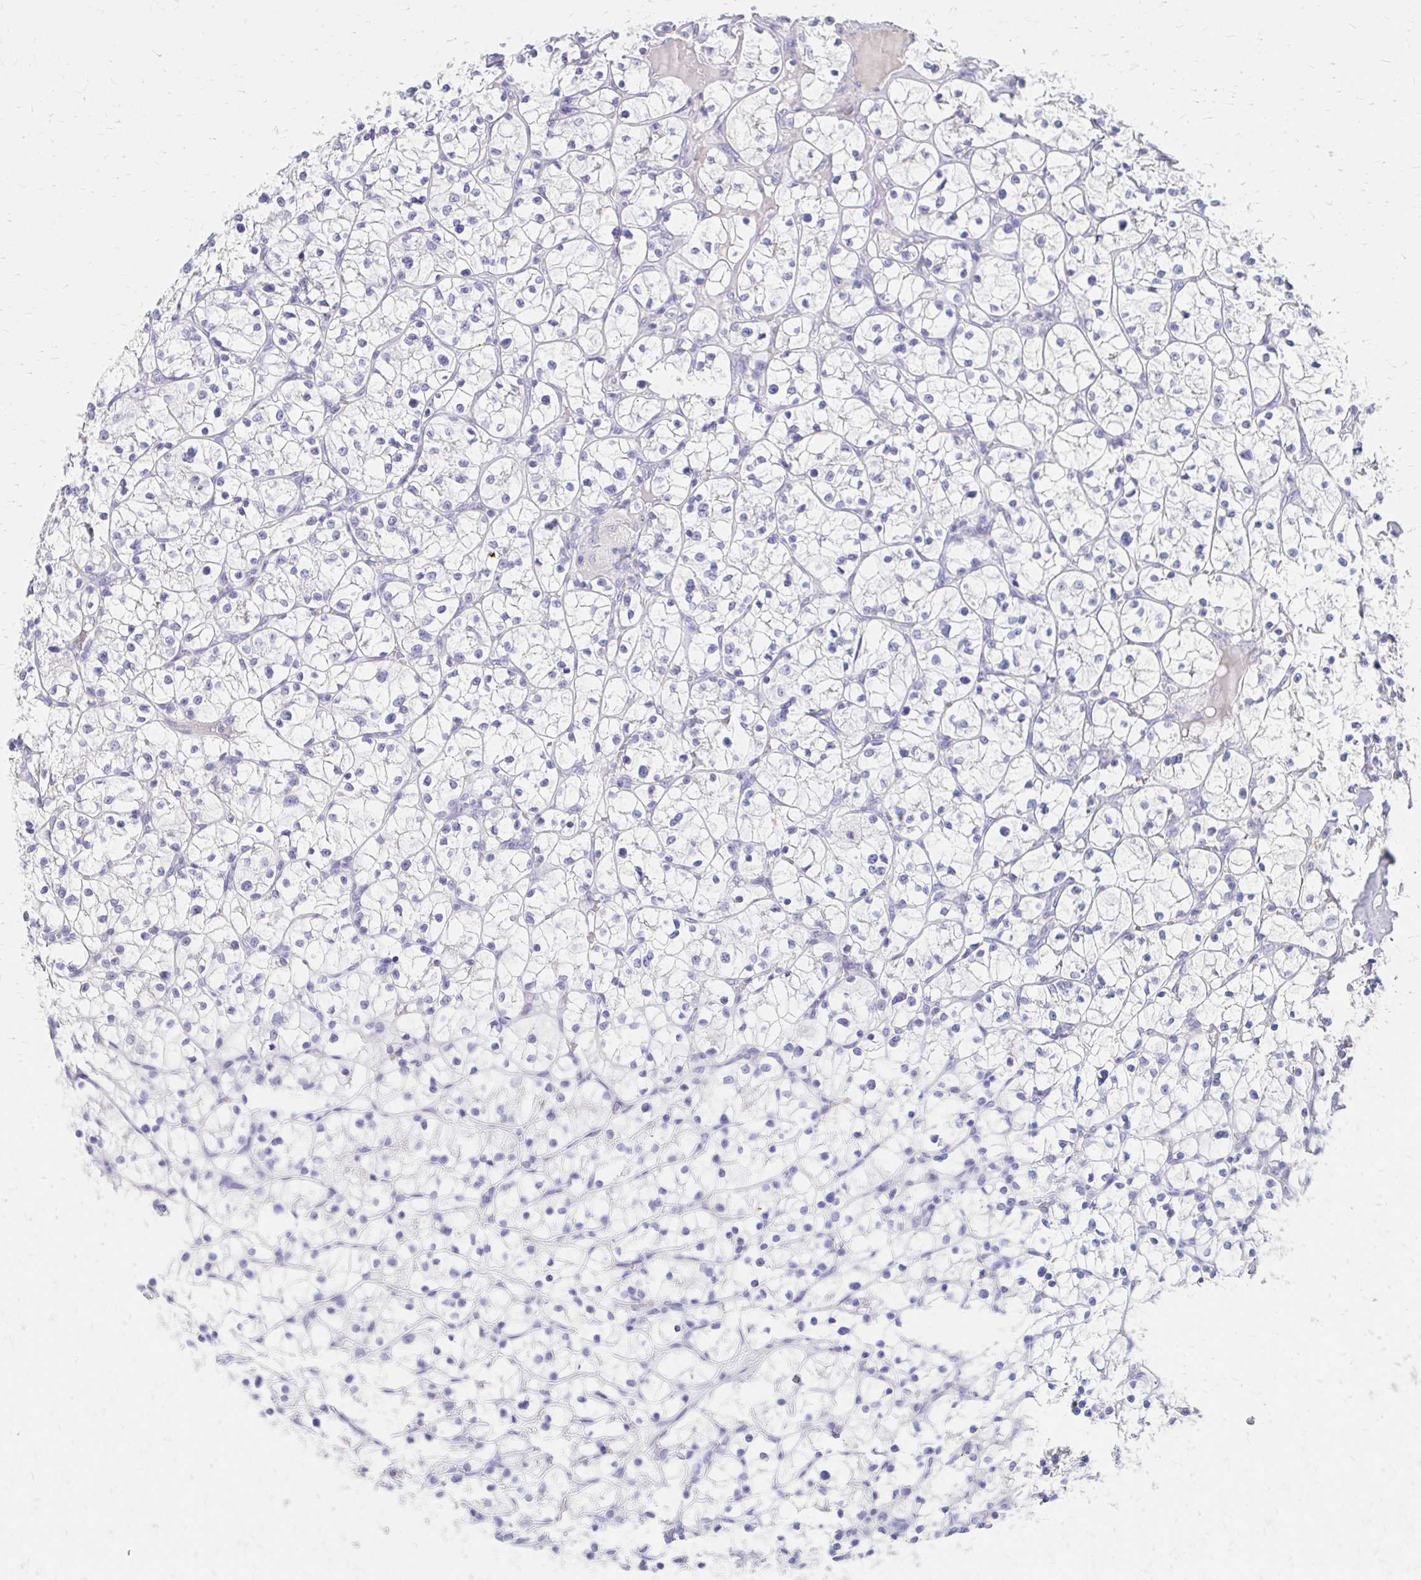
{"staining": {"intensity": "negative", "quantity": "none", "location": "none"}, "tissue": "renal cancer", "cell_type": "Tumor cells", "image_type": "cancer", "snomed": [{"axis": "morphology", "description": "Adenocarcinoma, NOS"}, {"axis": "topography", "description": "Kidney"}], "caption": "There is no significant positivity in tumor cells of adenocarcinoma (renal). The staining was performed using DAB to visualize the protein expression in brown, while the nuclei were stained in blue with hematoxylin (Magnification: 20x).", "gene": "AZGP1", "patient": {"sex": "female", "age": 64}}